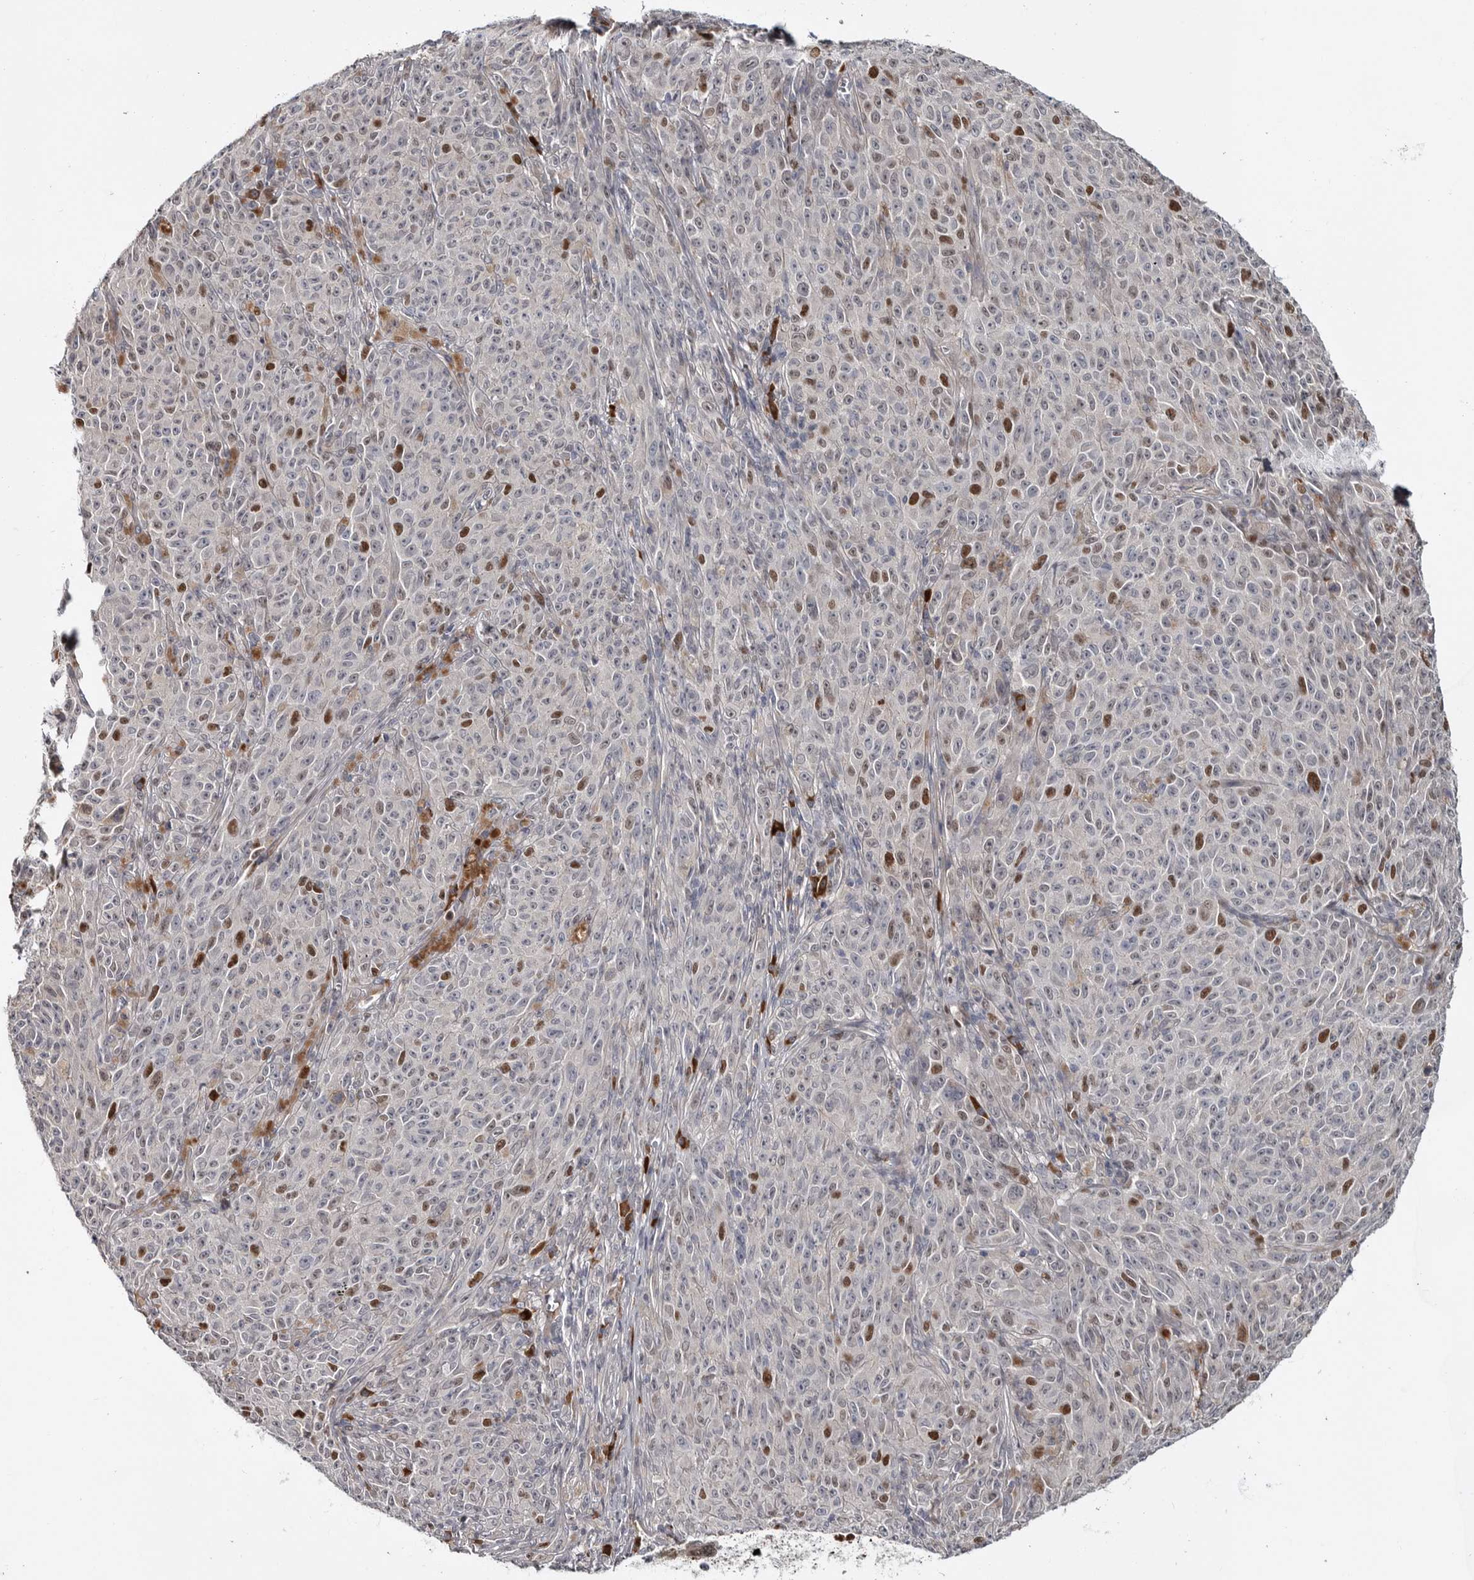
{"staining": {"intensity": "moderate", "quantity": "<25%", "location": "nuclear"}, "tissue": "melanoma", "cell_type": "Tumor cells", "image_type": "cancer", "snomed": [{"axis": "morphology", "description": "Malignant melanoma, NOS"}, {"axis": "topography", "description": "Skin"}], "caption": "A micrograph of human malignant melanoma stained for a protein demonstrates moderate nuclear brown staining in tumor cells.", "gene": "ZNF277", "patient": {"sex": "female", "age": 82}}